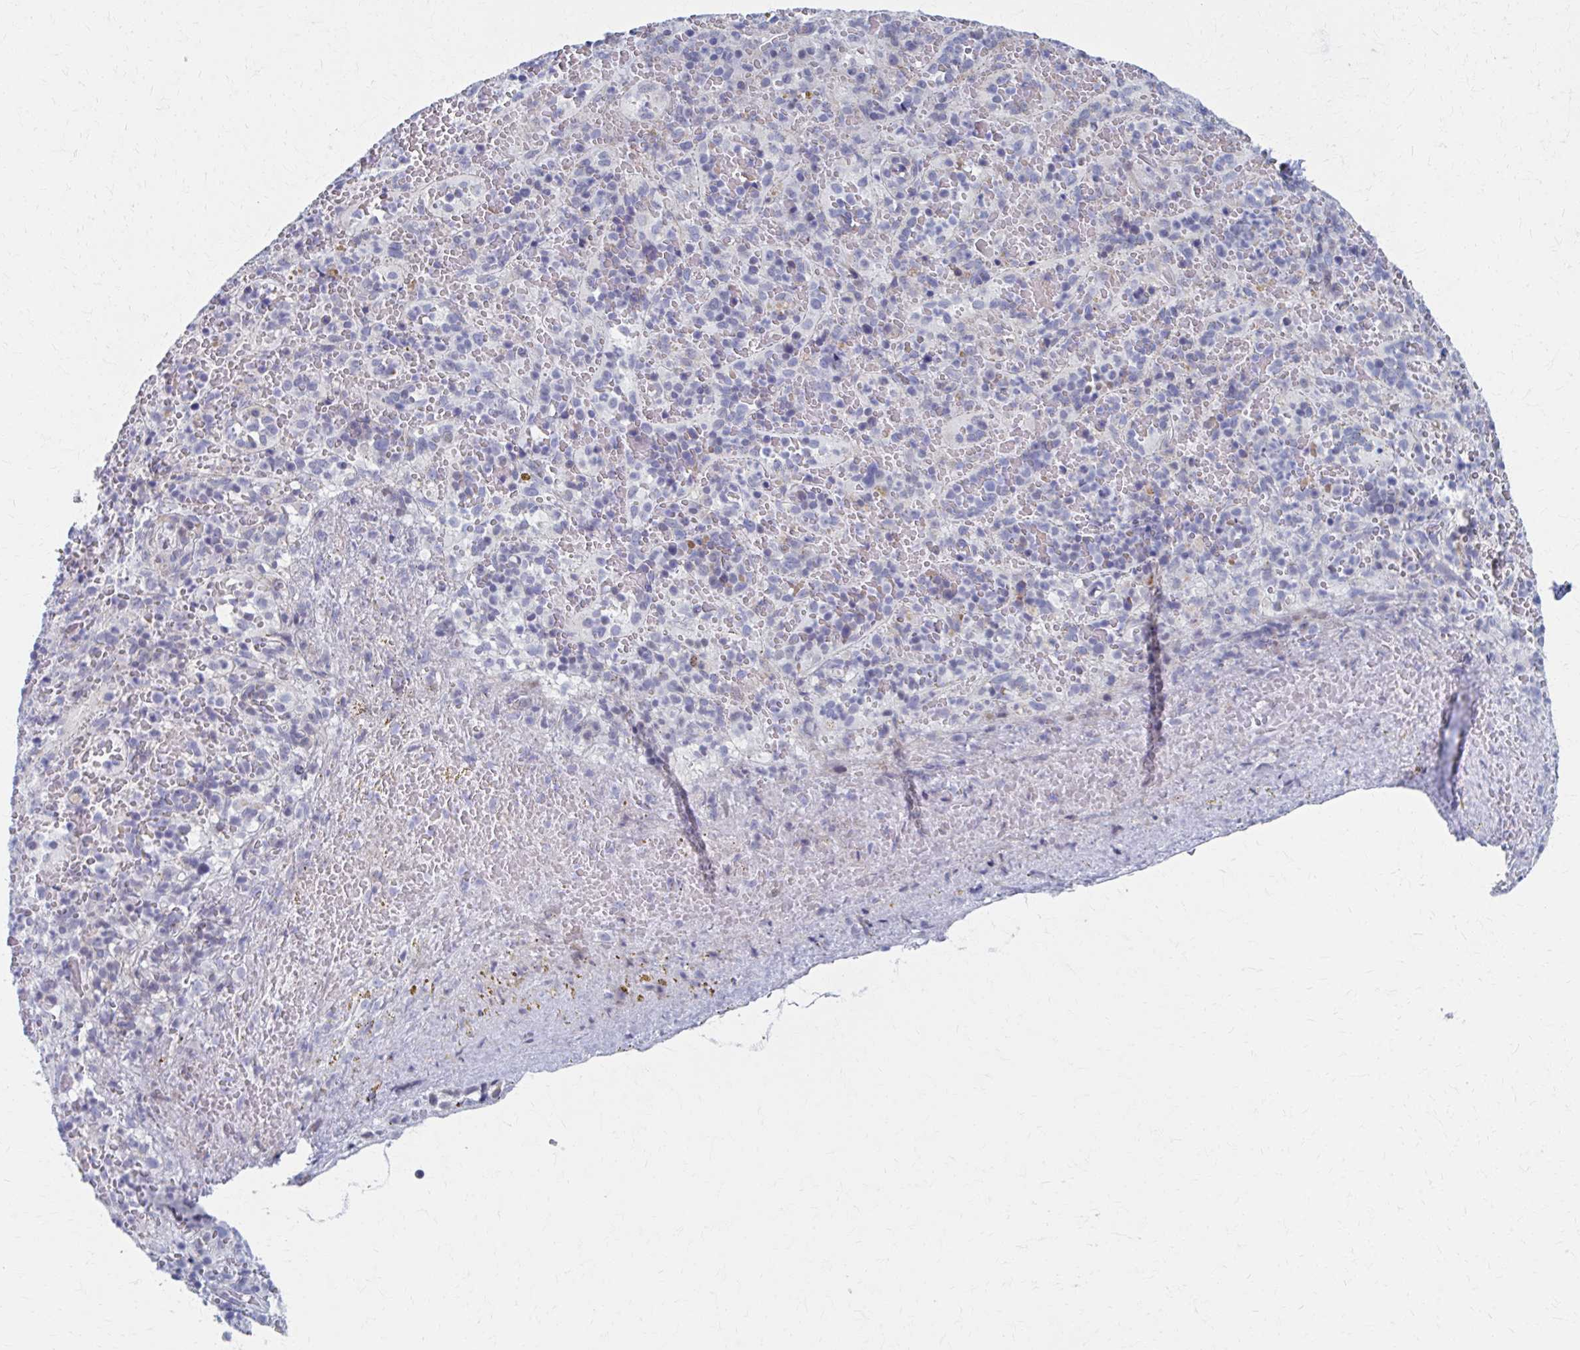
{"staining": {"intensity": "negative", "quantity": "none", "location": "none"}, "tissue": "spleen", "cell_type": "Cells in red pulp", "image_type": "normal", "snomed": [{"axis": "morphology", "description": "Normal tissue, NOS"}, {"axis": "topography", "description": "Spleen"}], "caption": "Protein analysis of benign spleen shows no significant staining in cells in red pulp. (DAB immunohistochemistry (IHC) with hematoxylin counter stain).", "gene": "ABHD16B", "patient": {"sex": "female", "age": 50}}